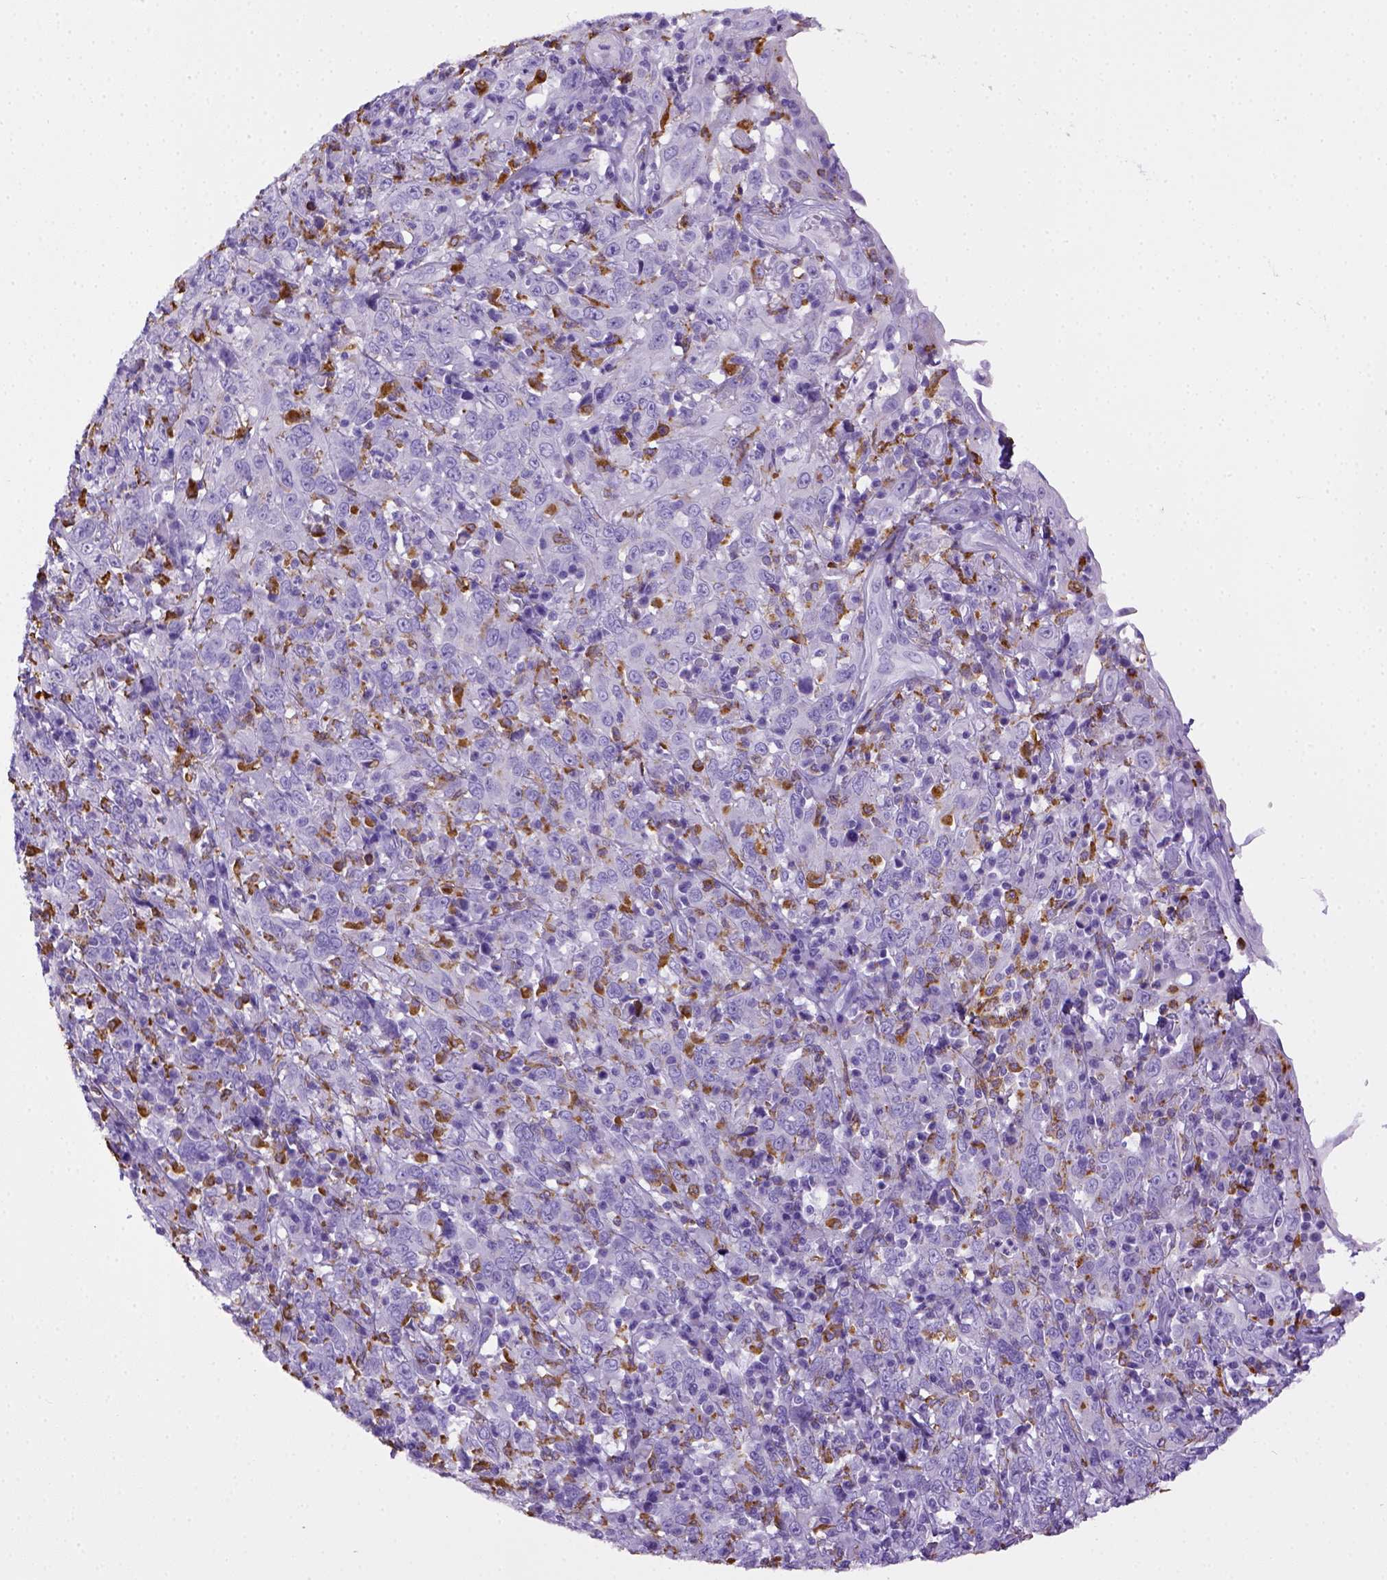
{"staining": {"intensity": "negative", "quantity": "none", "location": "none"}, "tissue": "cervical cancer", "cell_type": "Tumor cells", "image_type": "cancer", "snomed": [{"axis": "morphology", "description": "Squamous cell carcinoma, NOS"}, {"axis": "topography", "description": "Cervix"}], "caption": "Image shows no significant protein expression in tumor cells of squamous cell carcinoma (cervical).", "gene": "CD68", "patient": {"sex": "female", "age": 46}}